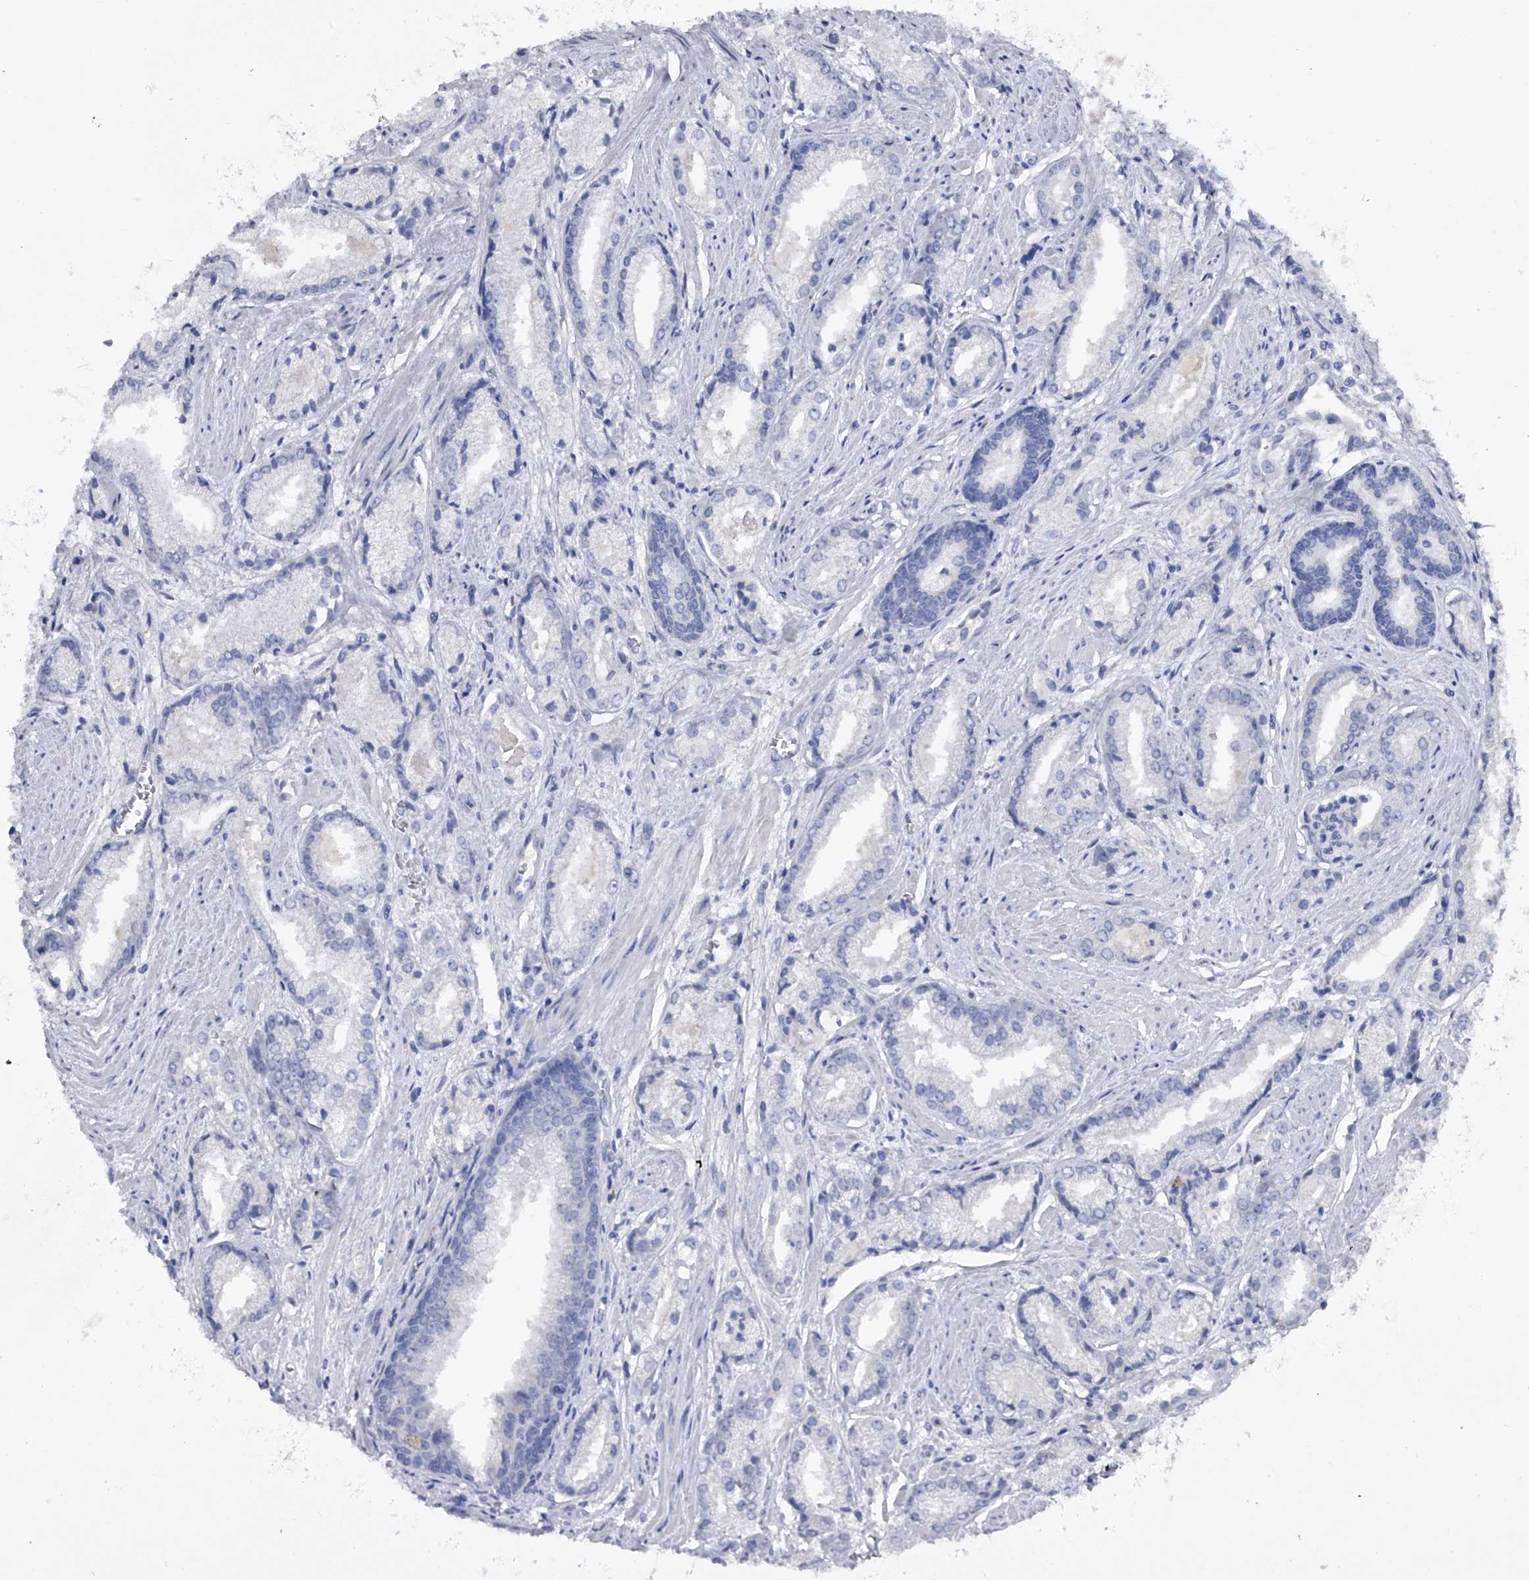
{"staining": {"intensity": "negative", "quantity": "none", "location": "none"}, "tissue": "prostate cancer", "cell_type": "Tumor cells", "image_type": "cancer", "snomed": [{"axis": "morphology", "description": "Adenocarcinoma, Low grade"}, {"axis": "topography", "description": "Prostate"}], "caption": "The image demonstrates no significant staining in tumor cells of low-grade adenocarcinoma (prostate).", "gene": "ASNS", "patient": {"sex": "male", "age": 54}}